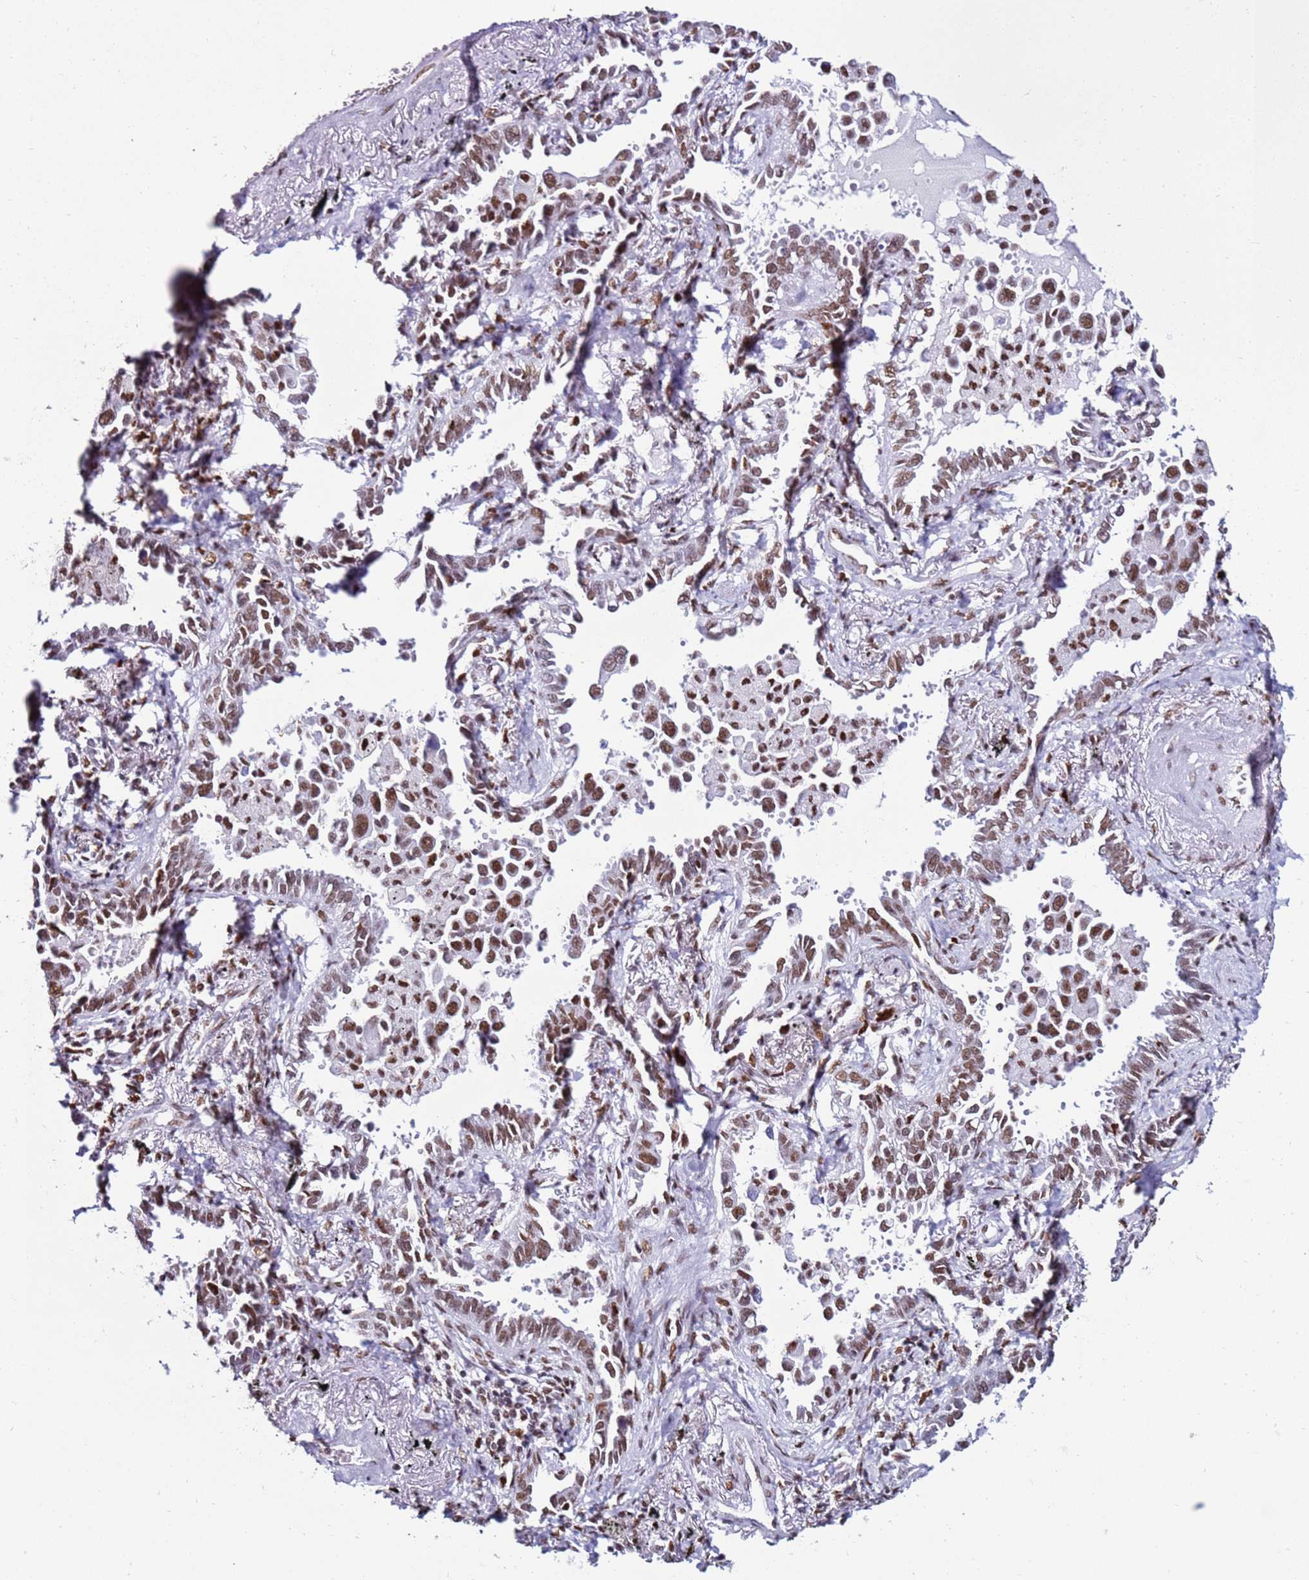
{"staining": {"intensity": "moderate", "quantity": ">75%", "location": "nuclear"}, "tissue": "lung cancer", "cell_type": "Tumor cells", "image_type": "cancer", "snomed": [{"axis": "morphology", "description": "Adenocarcinoma, NOS"}, {"axis": "topography", "description": "Lung"}], "caption": "A medium amount of moderate nuclear positivity is present in about >75% of tumor cells in lung cancer tissue. (brown staining indicates protein expression, while blue staining denotes nuclei).", "gene": "KPNA4", "patient": {"sex": "male", "age": 67}}